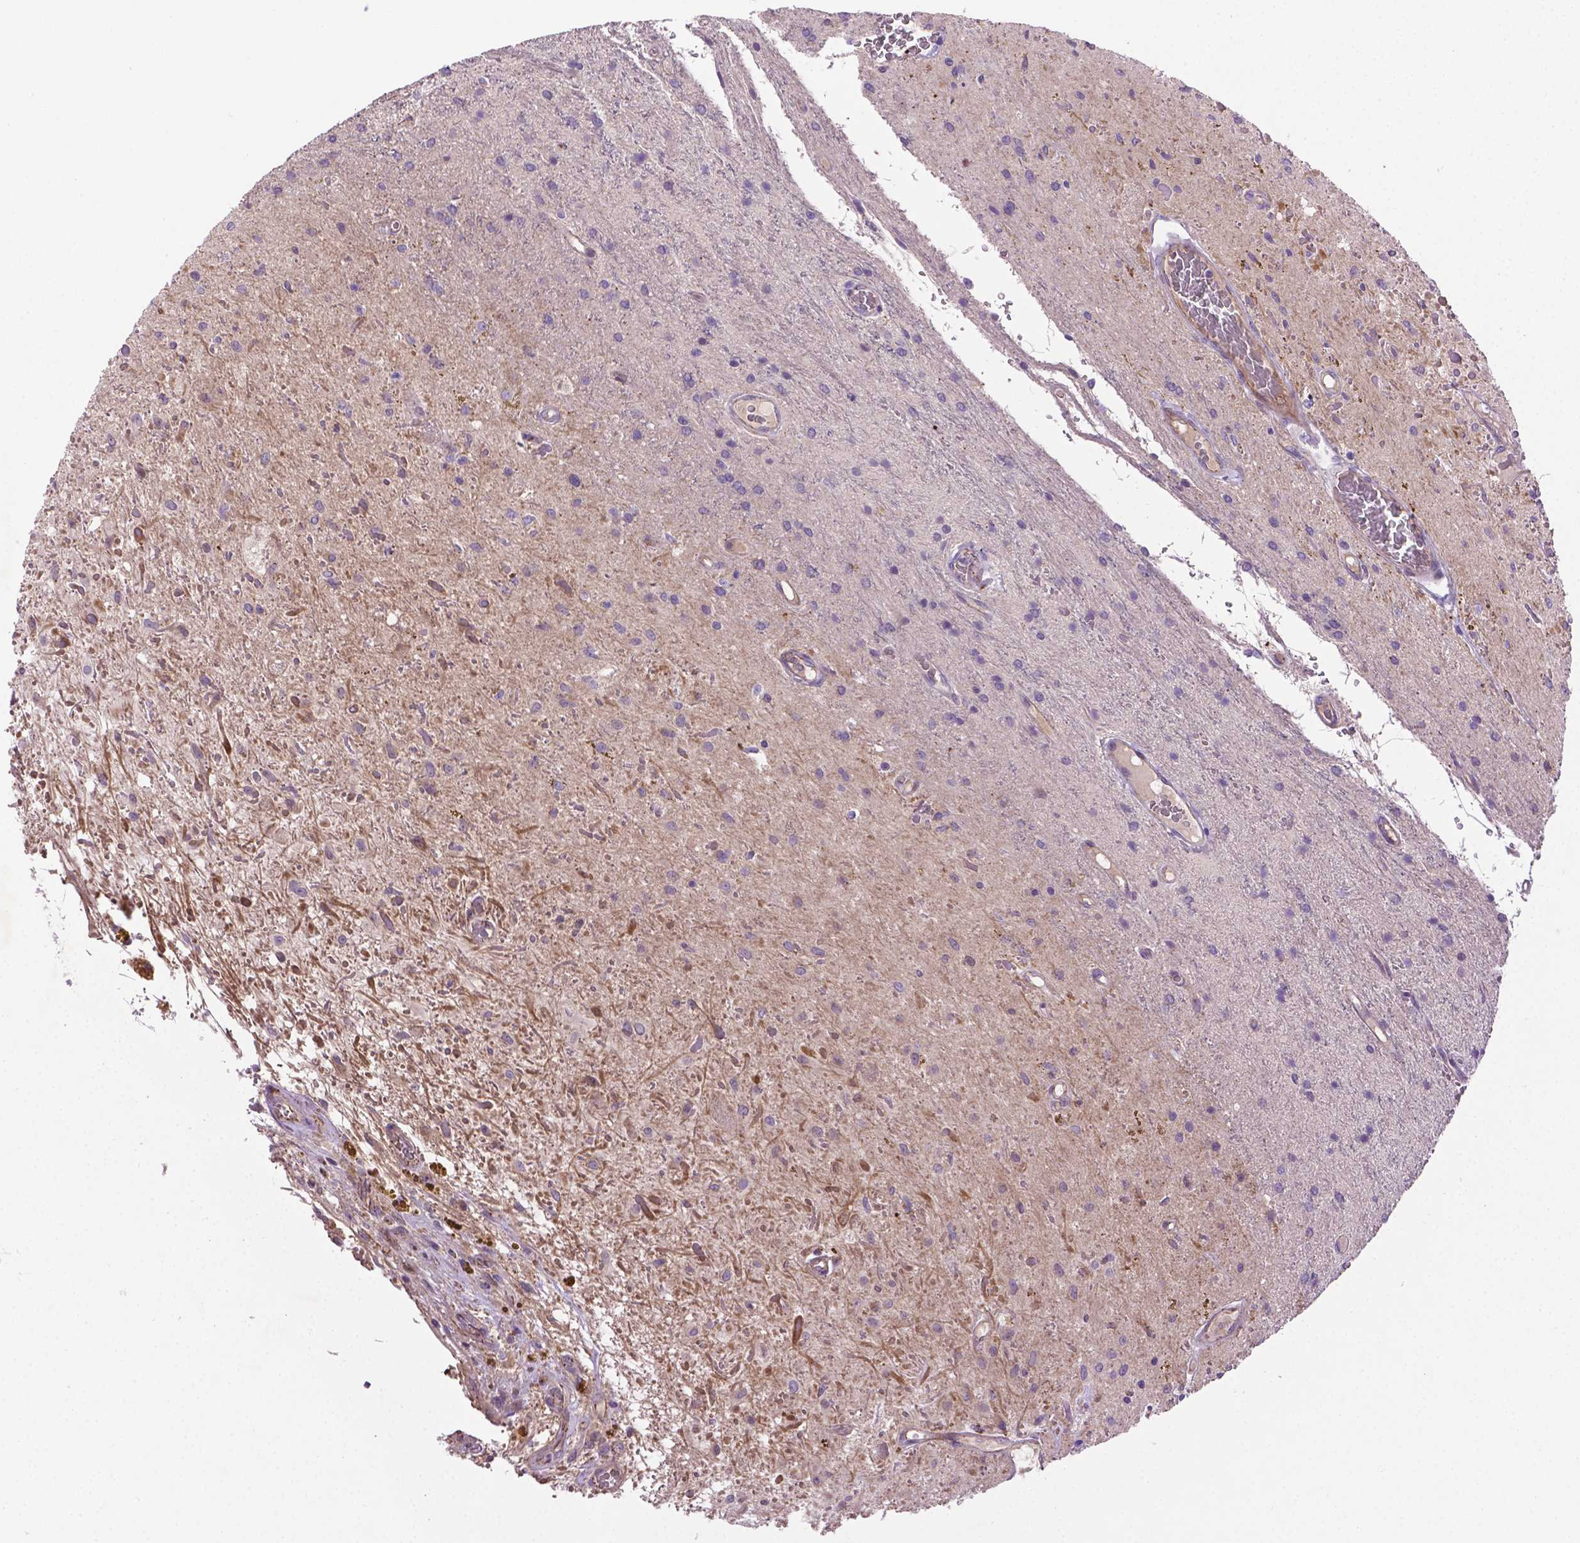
{"staining": {"intensity": "negative", "quantity": "none", "location": "none"}, "tissue": "glioma", "cell_type": "Tumor cells", "image_type": "cancer", "snomed": [{"axis": "morphology", "description": "Glioma, malignant, Low grade"}, {"axis": "topography", "description": "Cerebellum"}], "caption": "DAB (3,3'-diaminobenzidine) immunohistochemical staining of human low-grade glioma (malignant) shows no significant positivity in tumor cells. Nuclei are stained in blue.", "gene": "CCER2", "patient": {"sex": "female", "age": 14}}